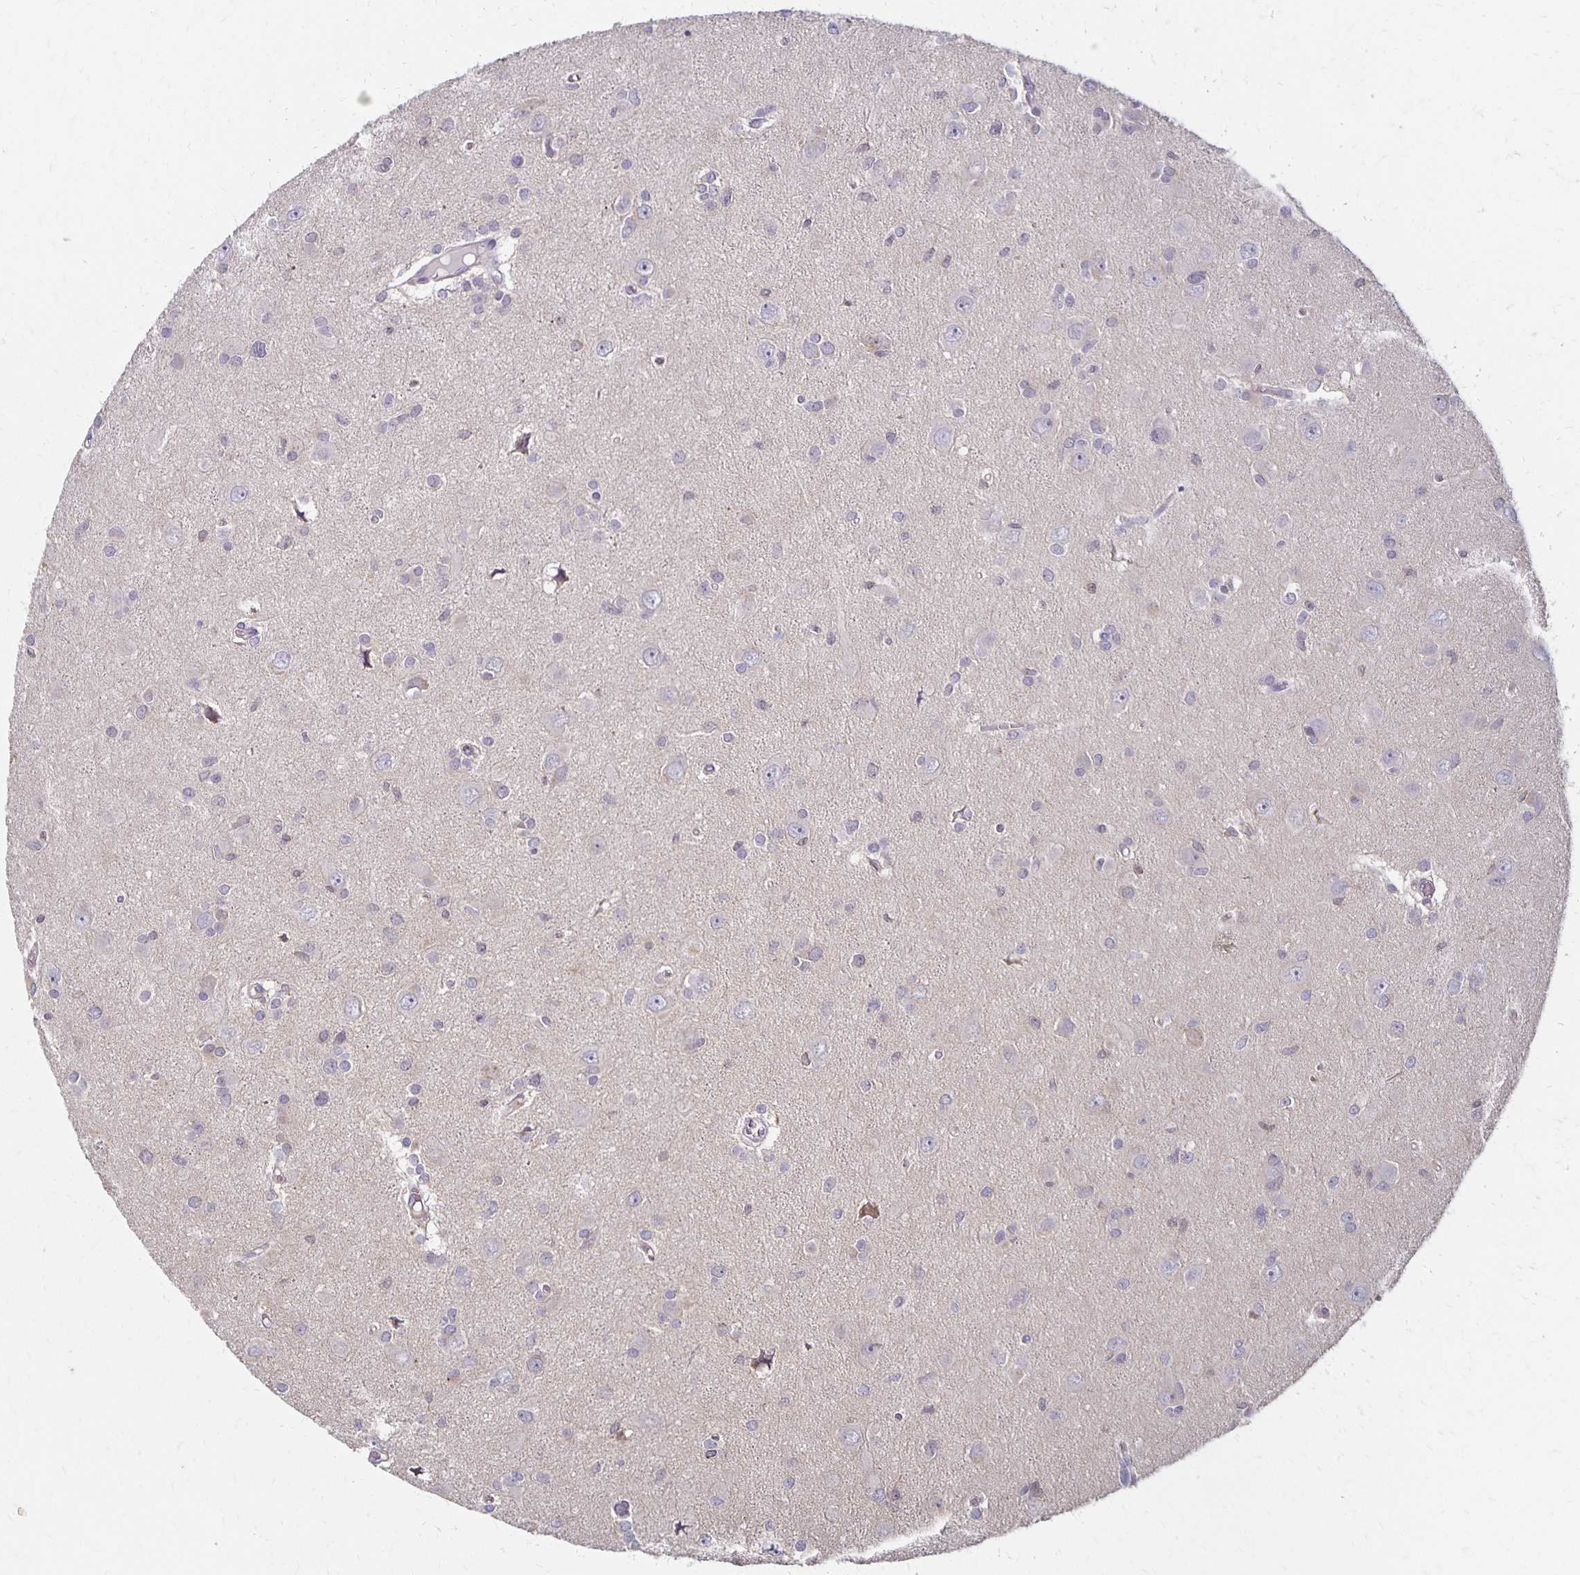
{"staining": {"intensity": "negative", "quantity": "none", "location": "none"}, "tissue": "glioma", "cell_type": "Tumor cells", "image_type": "cancer", "snomed": [{"axis": "morphology", "description": "Glioma, malignant, High grade"}, {"axis": "topography", "description": "Brain"}], "caption": "DAB immunohistochemical staining of malignant glioma (high-grade) displays no significant positivity in tumor cells.", "gene": "GPX4", "patient": {"sex": "male", "age": 23}}